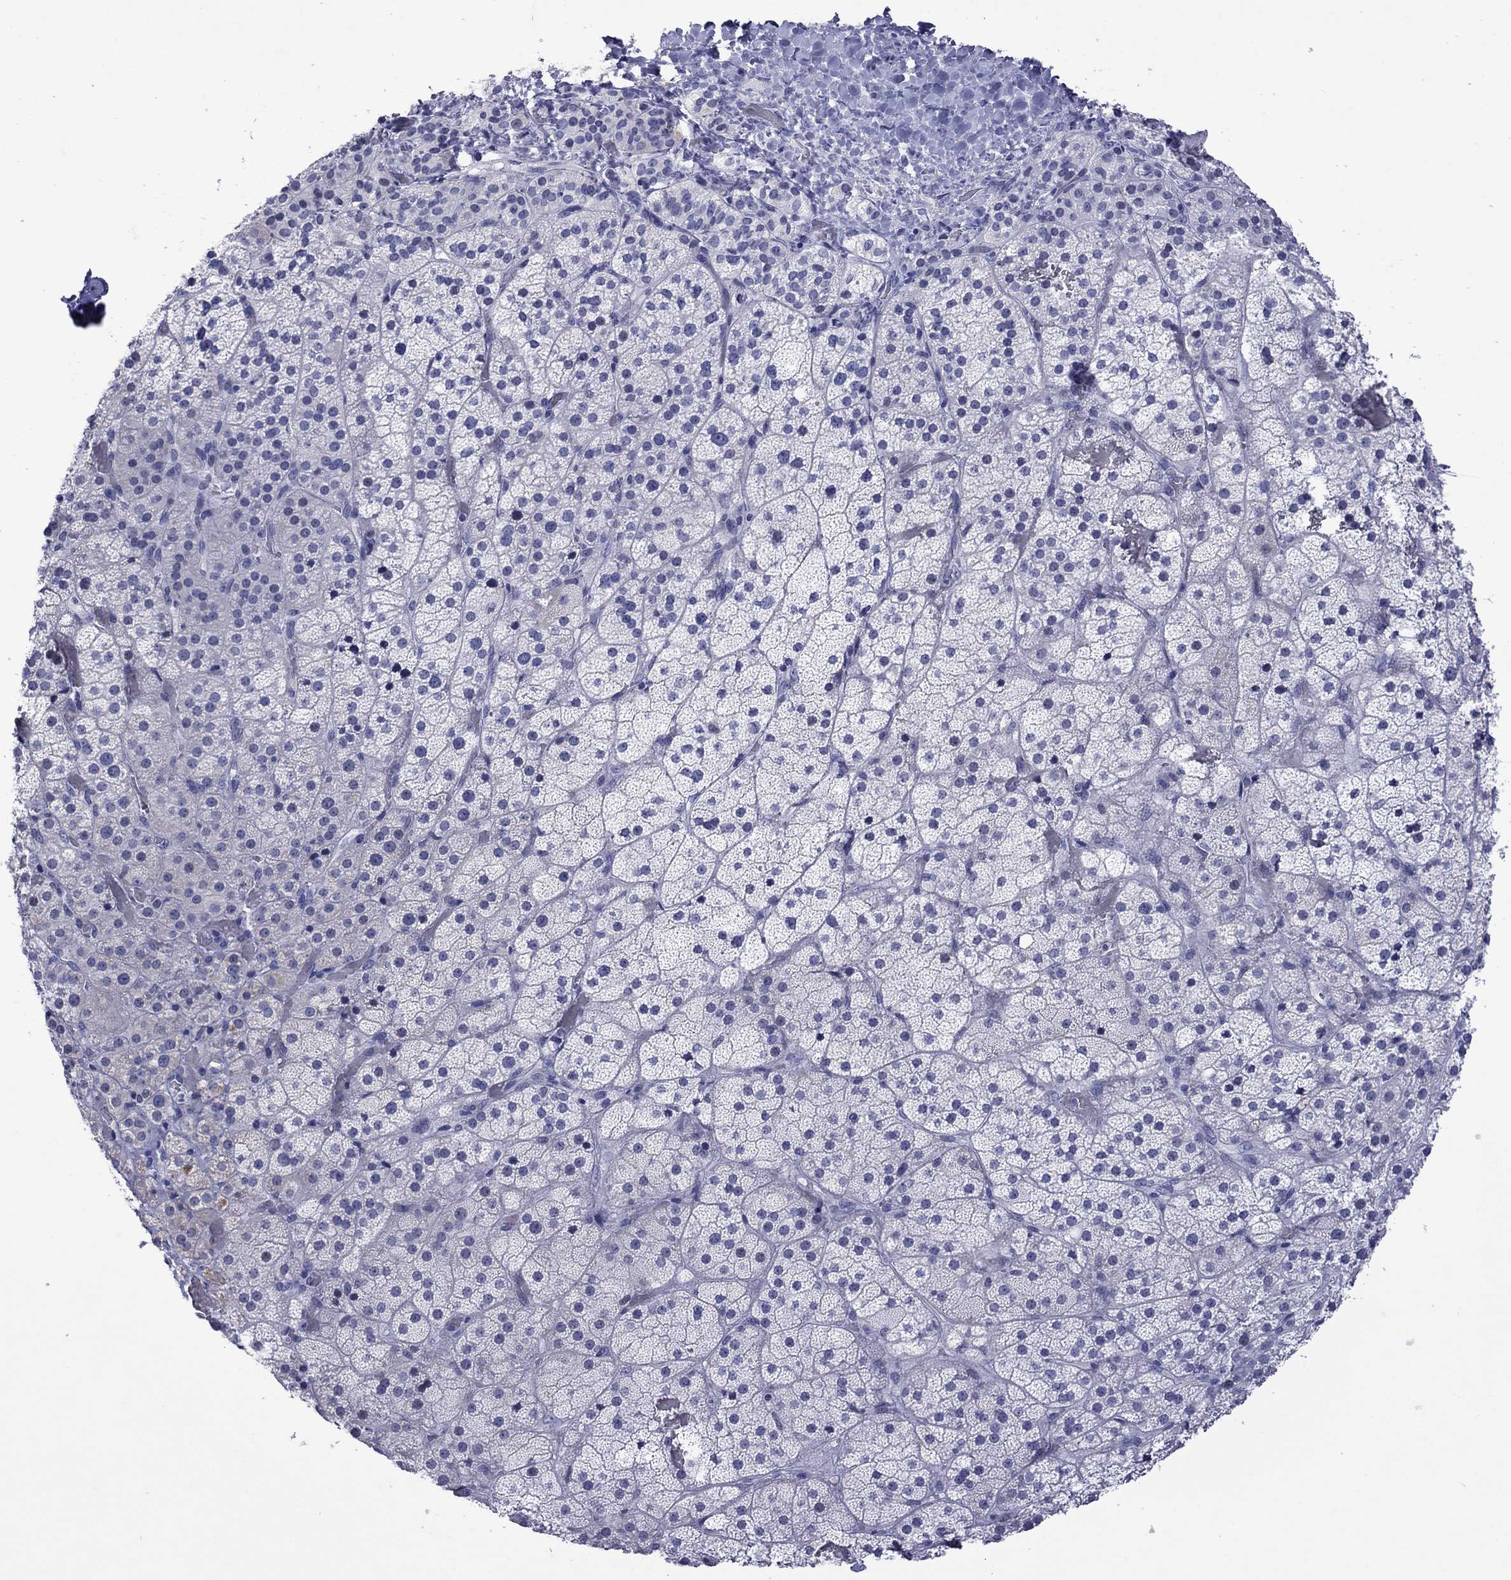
{"staining": {"intensity": "negative", "quantity": "none", "location": "none"}, "tissue": "adrenal gland", "cell_type": "Glandular cells", "image_type": "normal", "snomed": [{"axis": "morphology", "description": "Normal tissue, NOS"}, {"axis": "topography", "description": "Adrenal gland"}], "caption": "Immunohistochemistry (IHC) of unremarkable adrenal gland demonstrates no positivity in glandular cells.", "gene": "PIWIL1", "patient": {"sex": "male", "age": 57}}